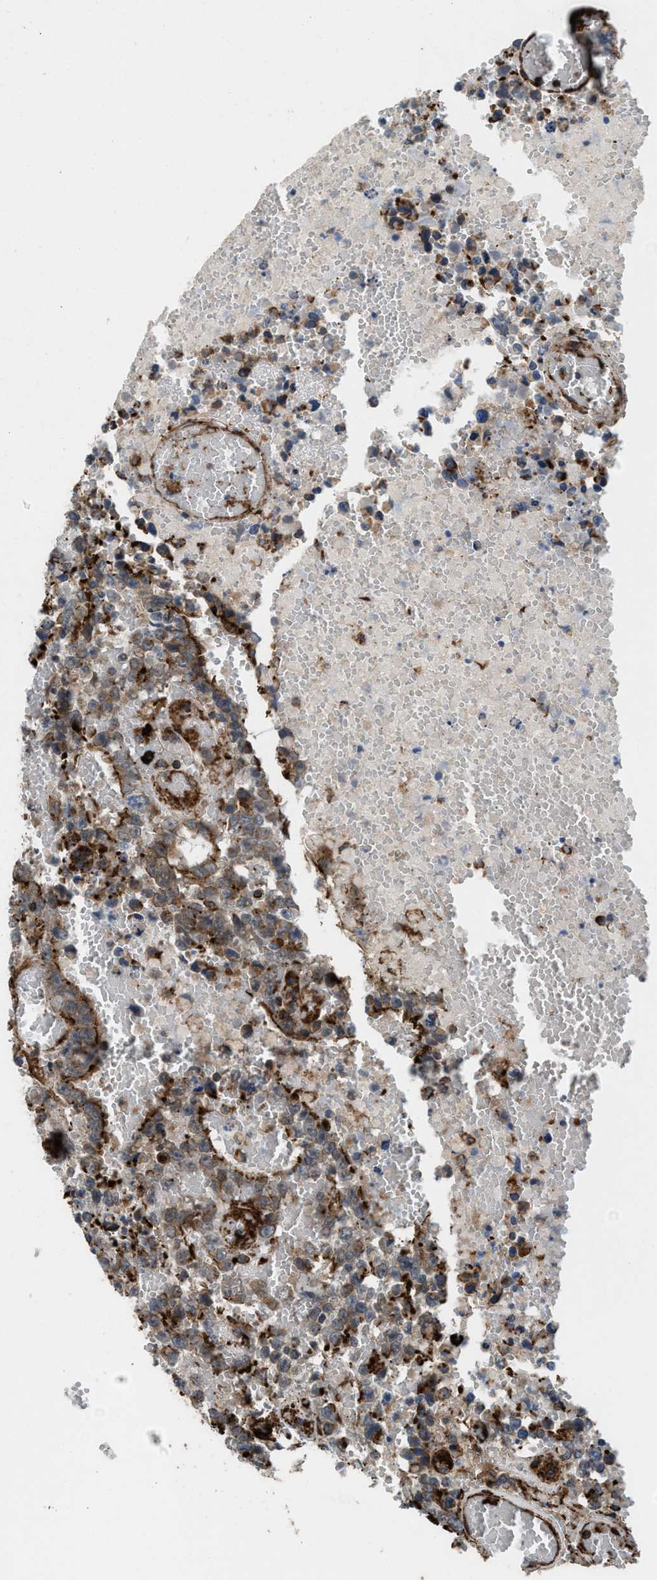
{"staining": {"intensity": "strong", "quantity": "25%-75%", "location": "cytoplasmic/membranous"}, "tissue": "testis cancer", "cell_type": "Tumor cells", "image_type": "cancer", "snomed": [{"axis": "morphology", "description": "Carcinoma, Embryonal, NOS"}, {"axis": "topography", "description": "Testis"}], "caption": "Immunohistochemical staining of embryonal carcinoma (testis) shows high levels of strong cytoplasmic/membranous positivity in approximately 25%-75% of tumor cells.", "gene": "EGLN1", "patient": {"sex": "male", "age": 25}}